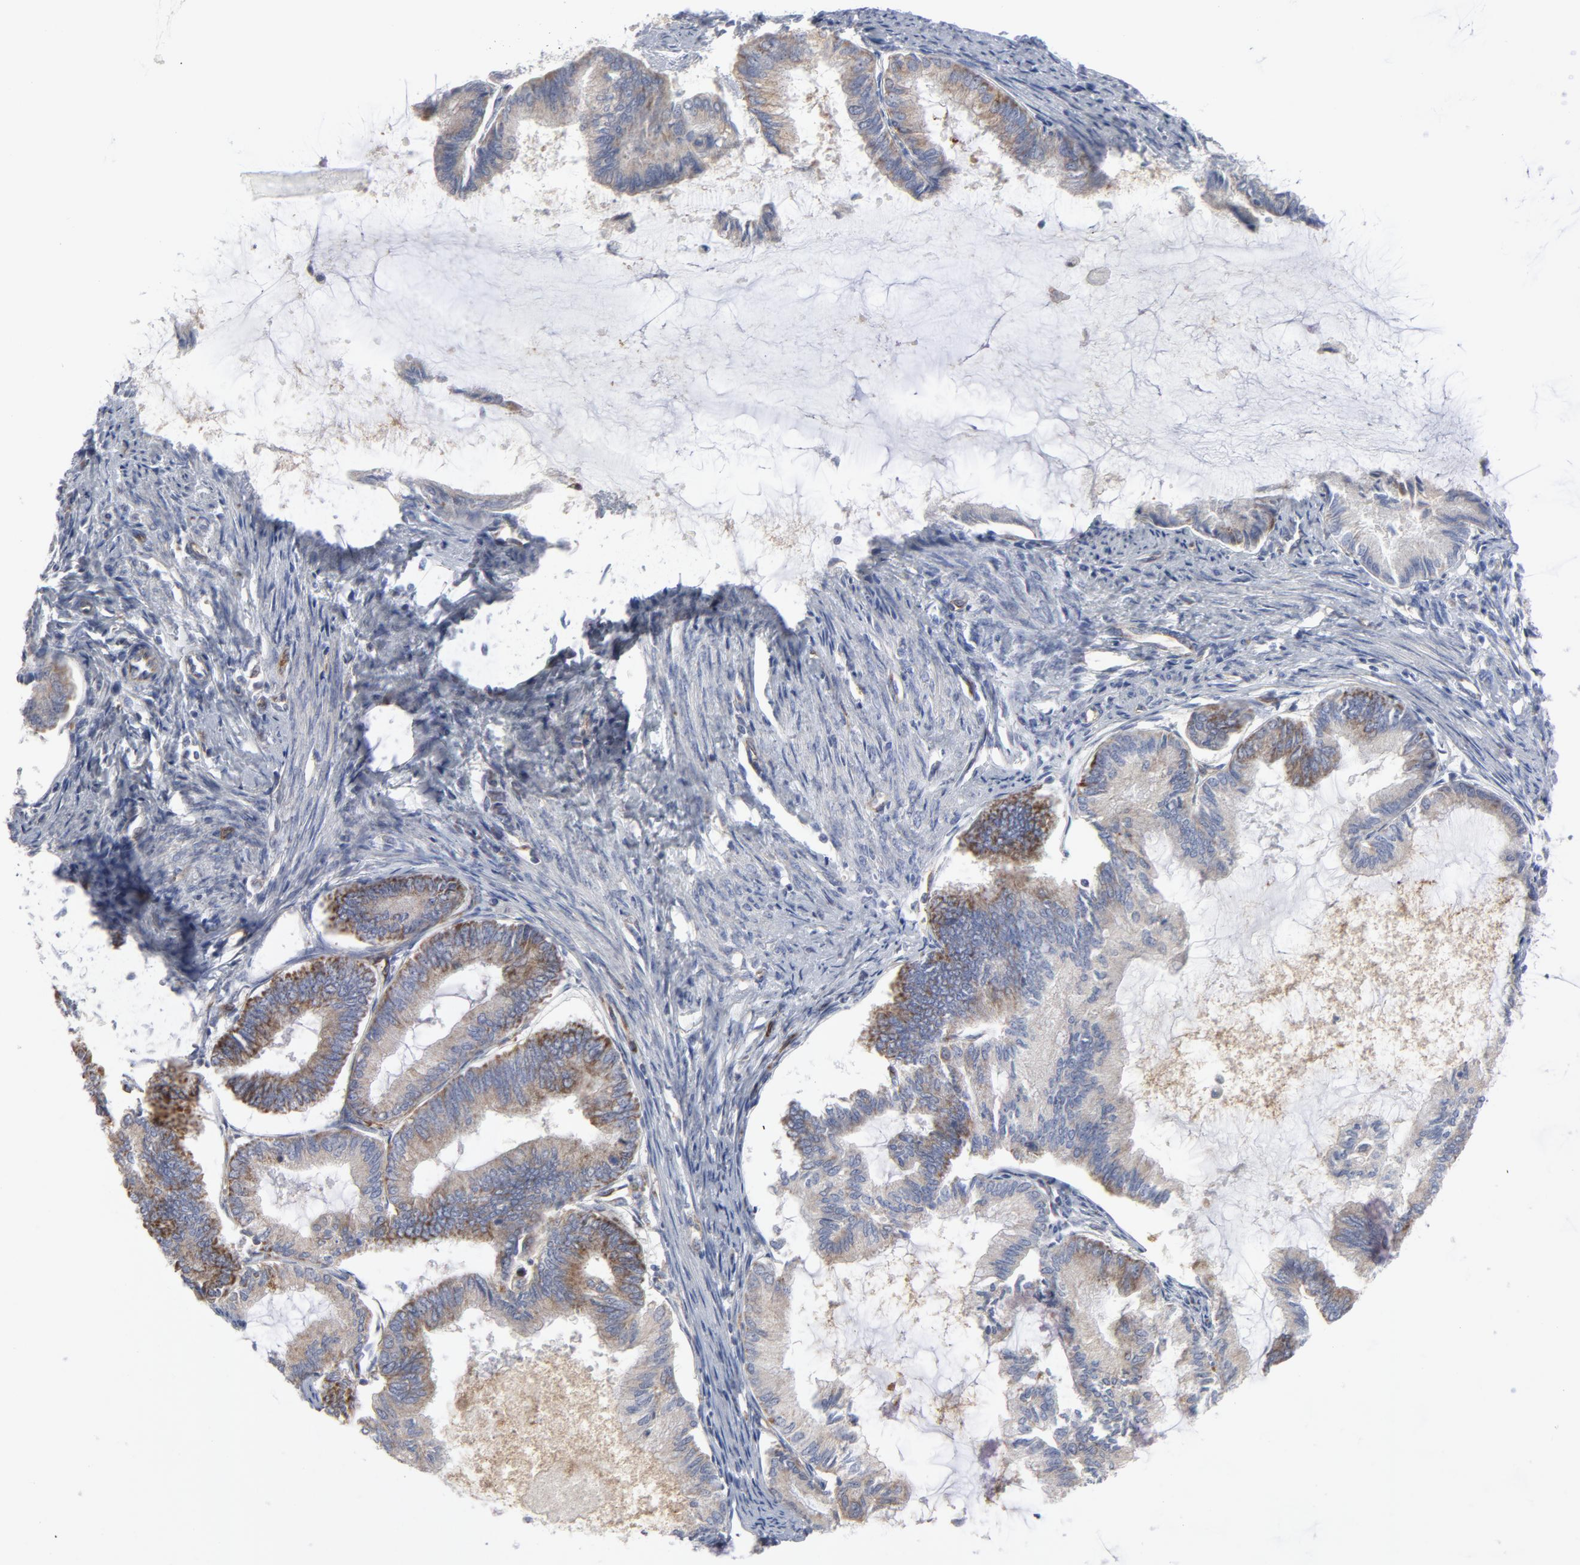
{"staining": {"intensity": "moderate", "quantity": ">75%", "location": "cytoplasmic/membranous"}, "tissue": "endometrial cancer", "cell_type": "Tumor cells", "image_type": "cancer", "snomed": [{"axis": "morphology", "description": "Adenocarcinoma, NOS"}, {"axis": "topography", "description": "Endometrium"}], "caption": "Protein staining of adenocarcinoma (endometrial) tissue shows moderate cytoplasmic/membranous positivity in about >75% of tumor cells.", "gene": "OXA1L", "patient": {"sex": "female", "age": 86}}